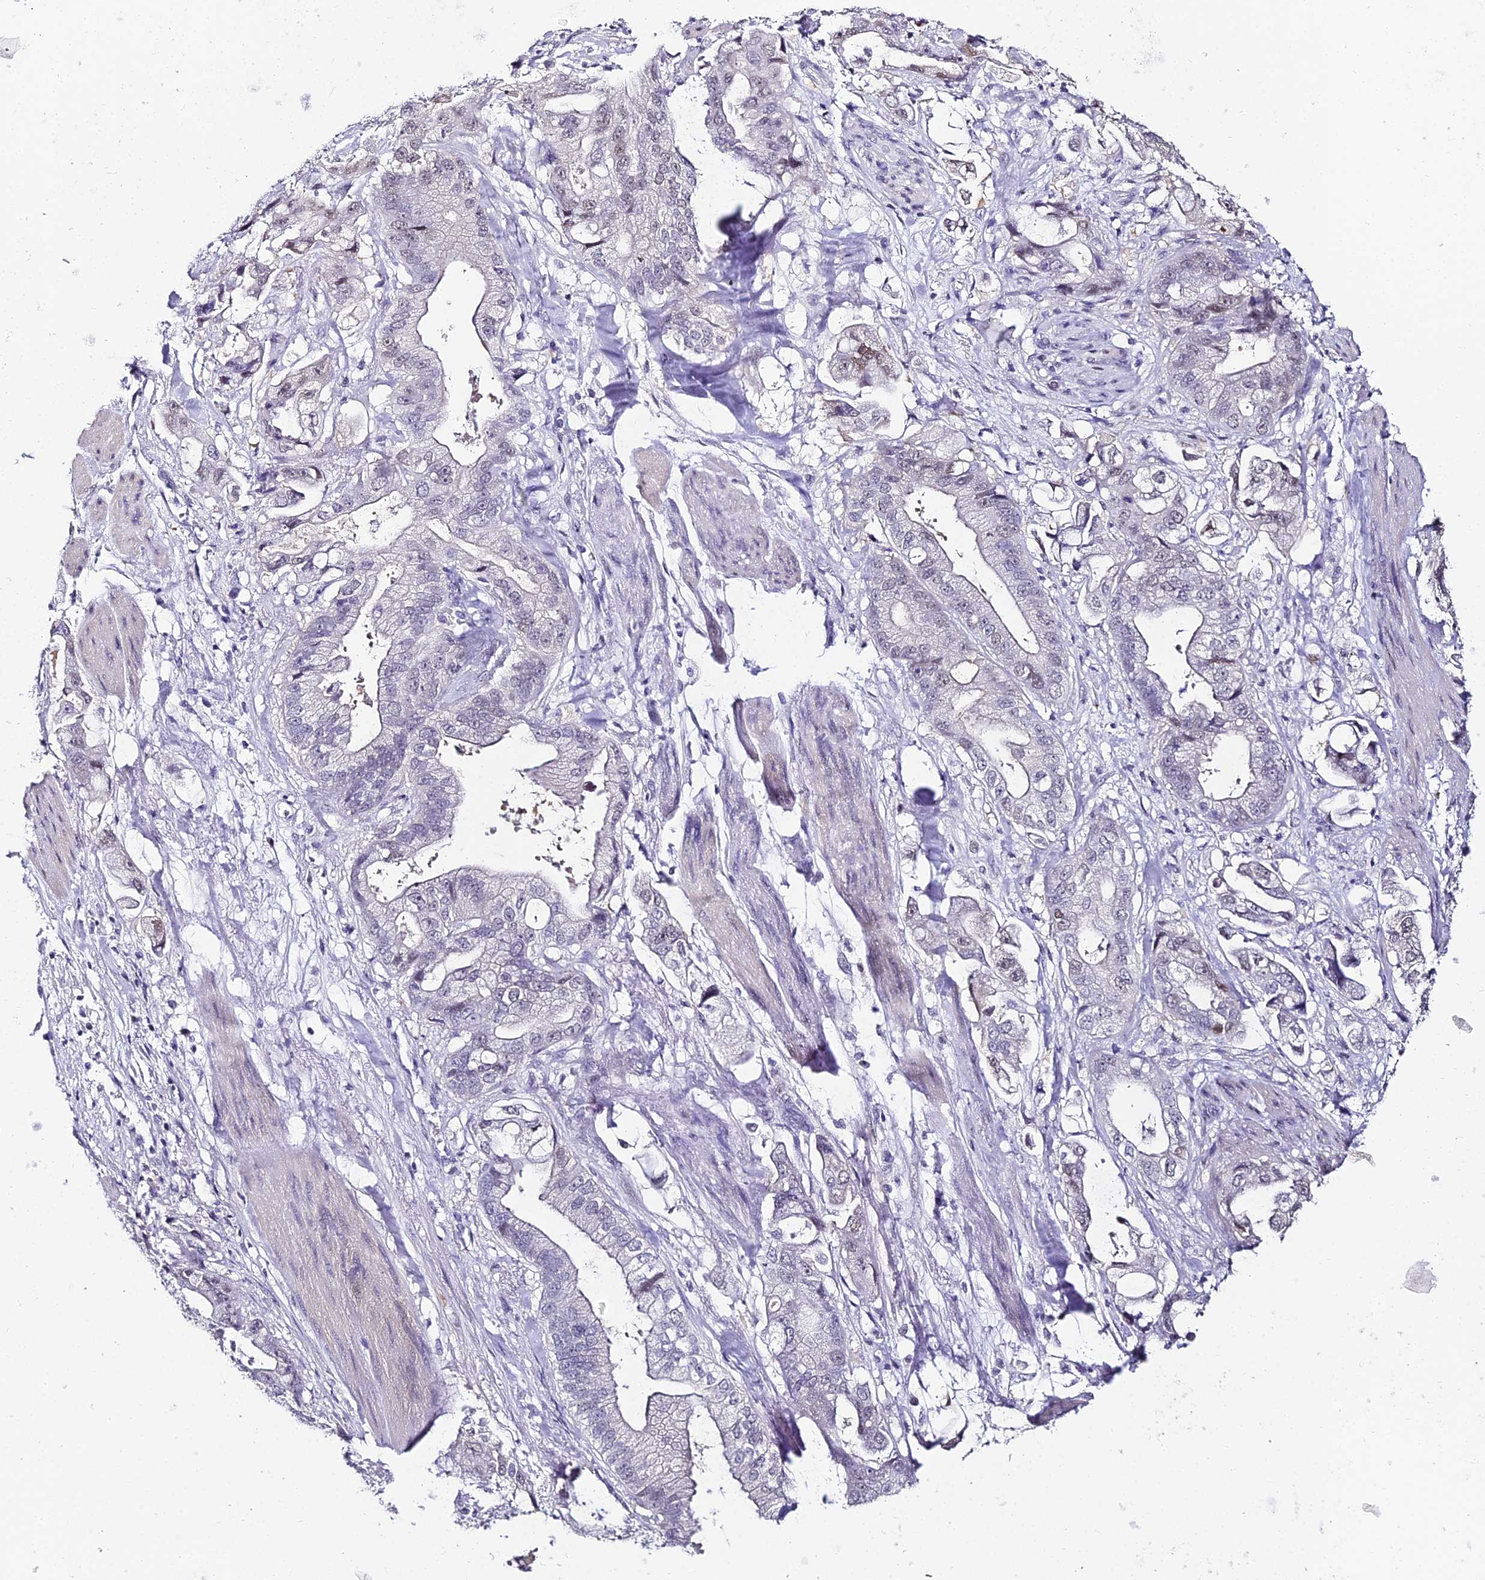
{"staining": {"intensity": "negative", "quantity": "none", "location": "none"}, "tissue": "stomach cancer", "cell_type": "Tumor cells", "image_type": "cancer", "snomed": [{"axis": "morphology", "description": "Adenocarcinoma, NOS"}, {"axis": "topography", "description": "Stomach"}], "caption": "Immunohistochemistry image of human stomach adenocarcinoma stained for a protein (brown), which displays no staining in tumor cells.", "gene": "ABHD14A-ACY1", "patient": {"sex": "male", "age": 62}}